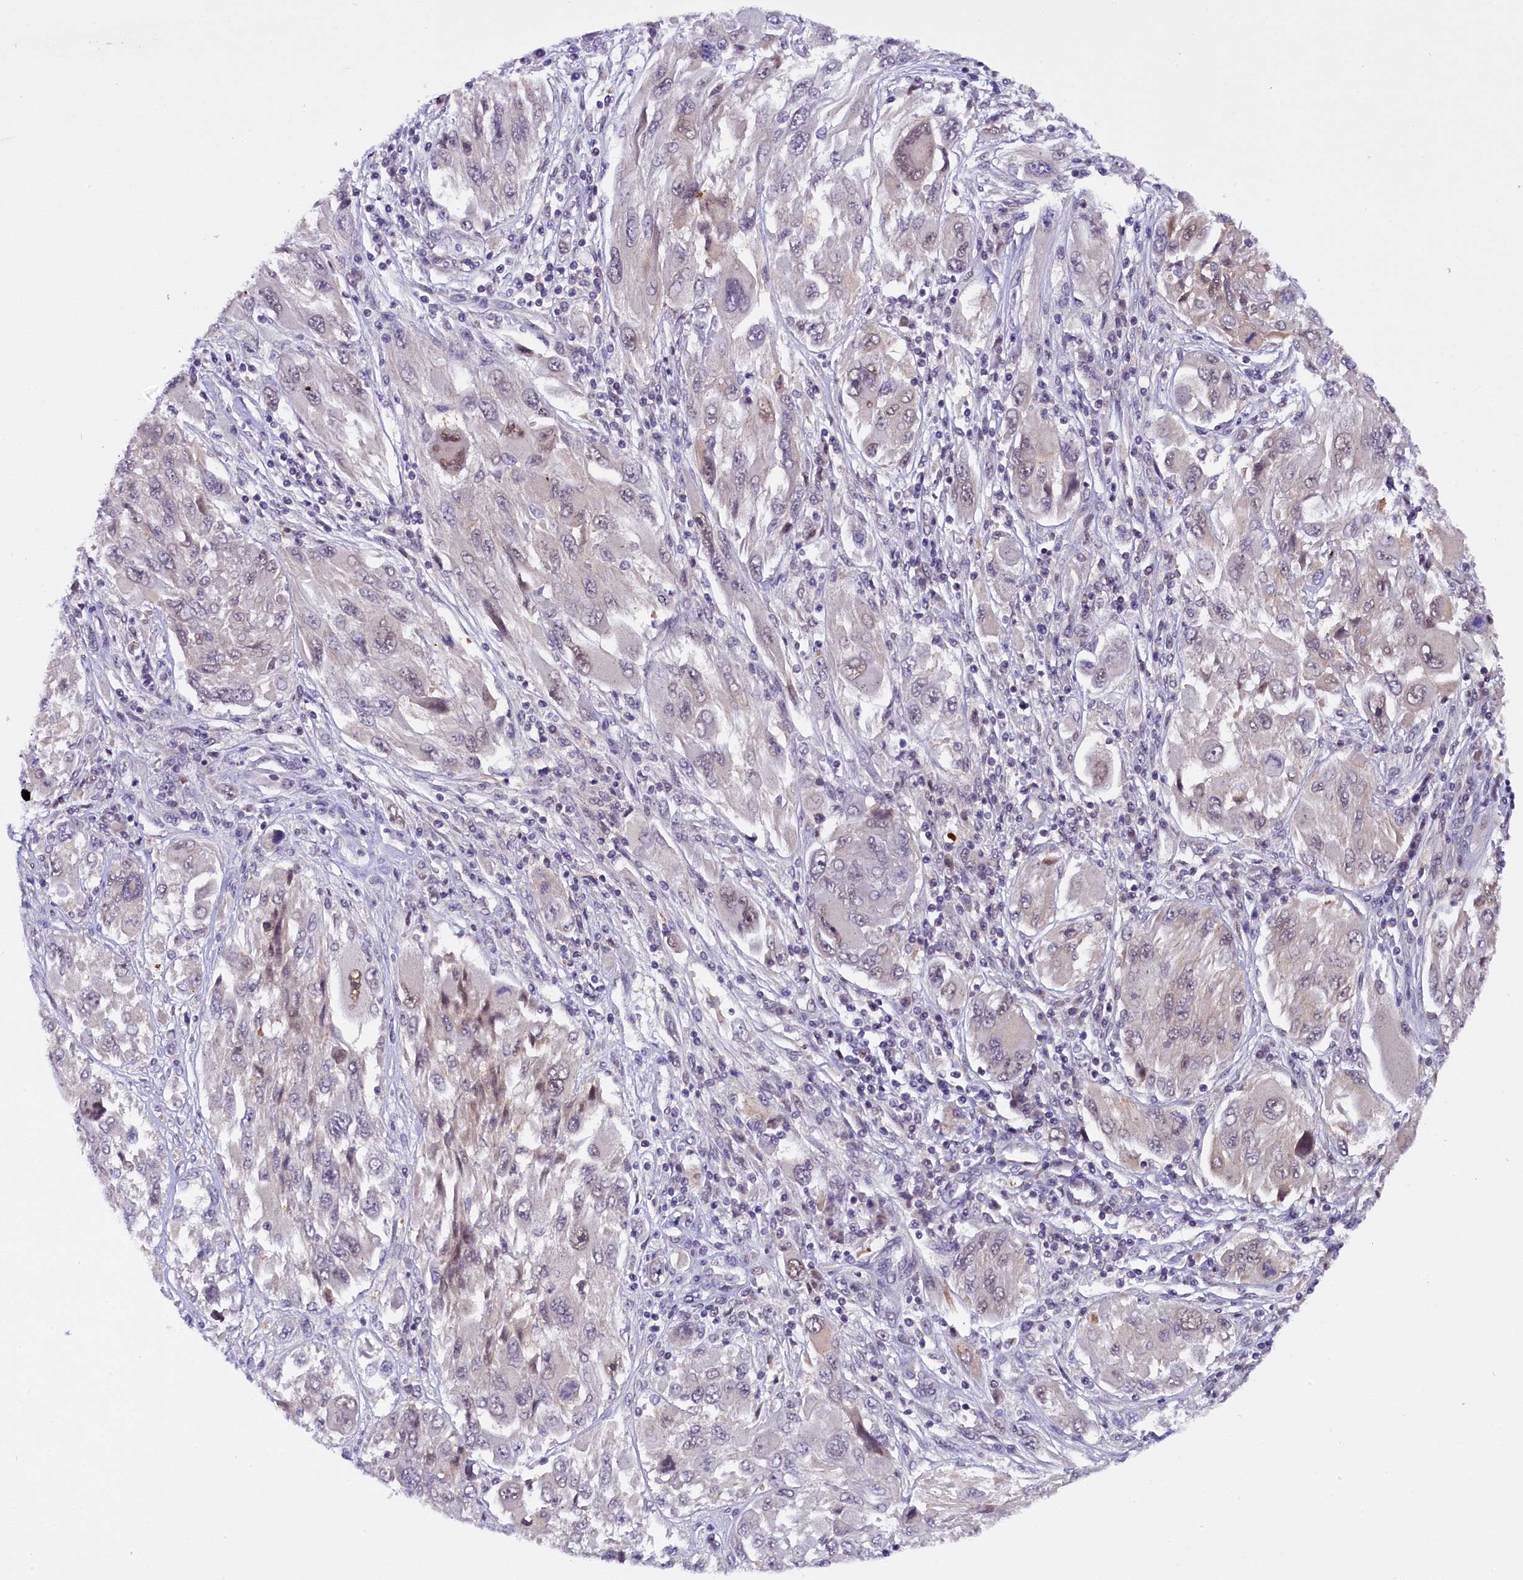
{"staining": {"intensity": "negative", "quantity": "none", "location": "none"}, "tissue": "melanoma", "cell_type": "Tumor cells", "image_type": "cancer", "snomed": [{"axis": "morphology", "description": "Malignant melanoma, NOS"}, {"axis": "topography", "description": "Skin"}], "caption": "Immunohistochemistry (IHC) histopathology image of neoplastic tissue: malignant melanoma stained with DAB (3,3'-diaminobenzidine) reveals no significant protein positivity in tumor cells.", "gene": "IQCN", "patient": {"sex": "female", "age": 91}}